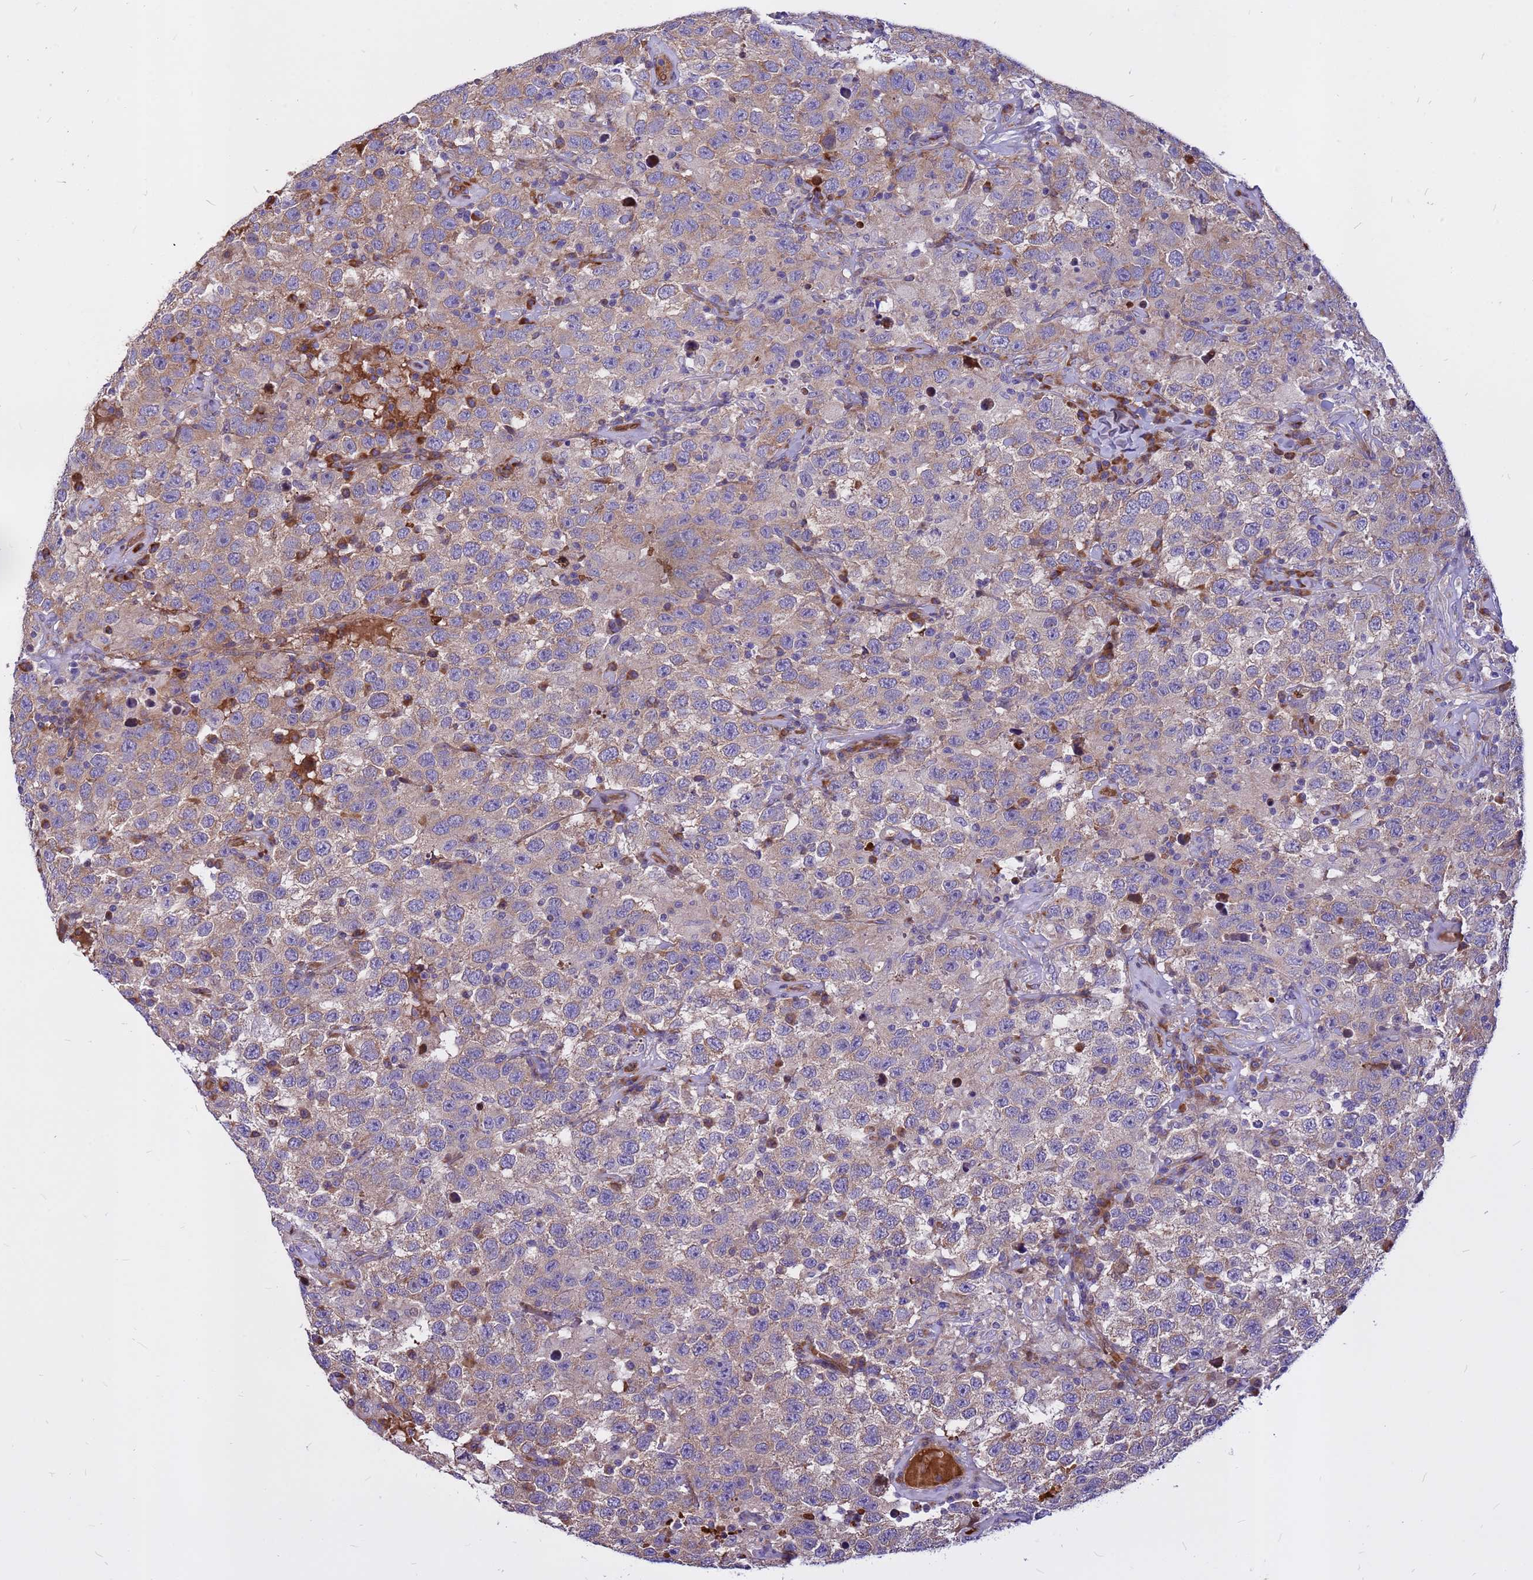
{"staining": {"intensity": "moderate", "quantity": "25%-75%", "location": "cytoplasmic/membranous"}, "tissue": "testis cancer", "cell_type": "Tumor cells", "image_type": "cancer", "snomed": [{"axis": "morphology", "description": "Seminoma, NOS"}, {"axis": "topography", "description": "Testis"}], "caption": "Protein expression analysis of human testis cancer (seminoma) reveals moderate cytoplasmic/membranous positivity in about 25%-75% of tumor cells. The protein is shown in brown color, while the nuclei are stained blue.", "gene": "ZNF669", "patient": {"sex": "male", "age": 41}}